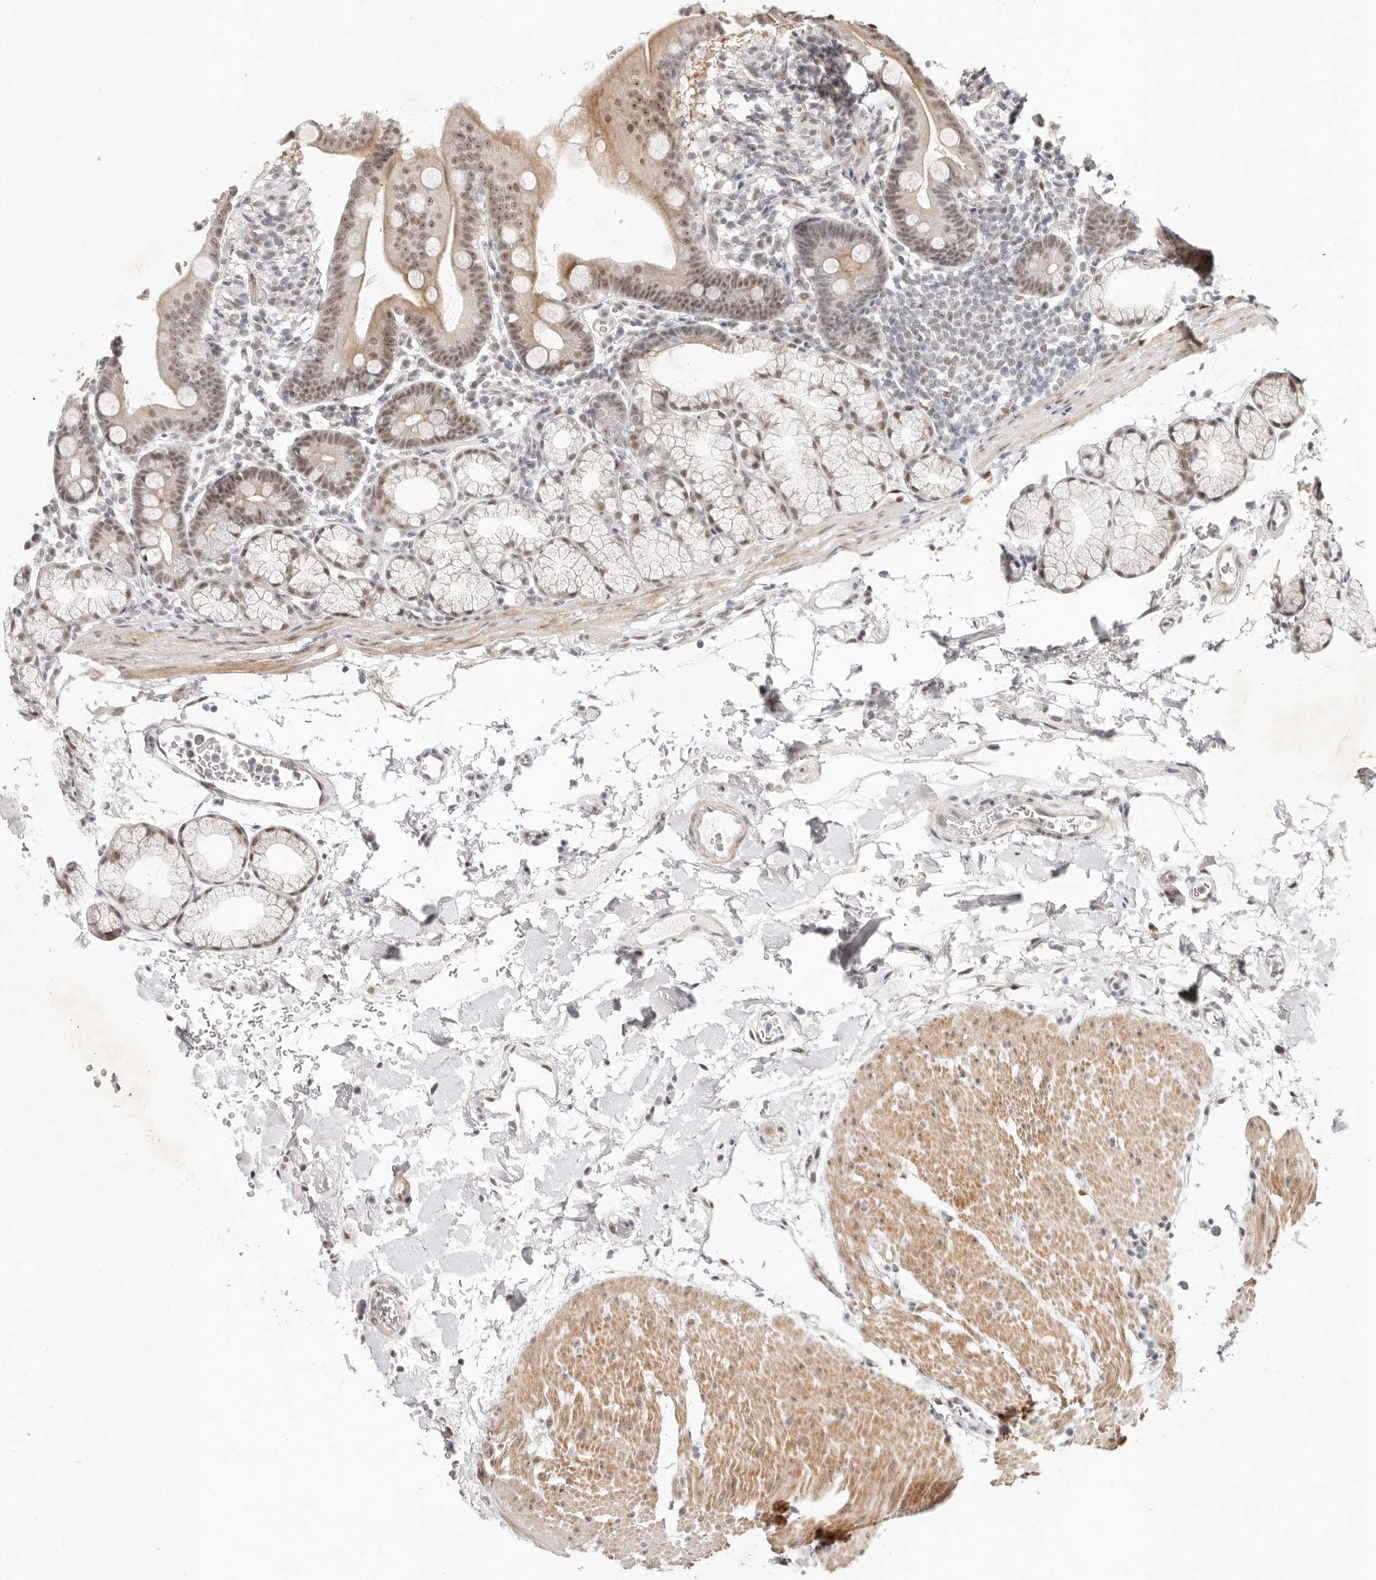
{"staining": {"intensity": "moderate", "quantity": ">75%", "location": "cytoplasmic/membranous,nuclear"}, "tissue": "duodenum", "cell_type": "Glandular cells", "image_type": "normal", "snomed": [{"axis": "morphology", "description": "Normal tissue, NOS"}, {"axis": "topography", "description": "Duodenum"}], "caption": "Immunohistochemical staining of benign duodenum reveals moderate cytoplasmic/membranous,nuclear protein positivity in about >75% of glandular cells. (Brightfield microscopy of DAB IHC at high magnification).", "gene": "LARP7", "patient": {"sex": "male", "age": 54}}